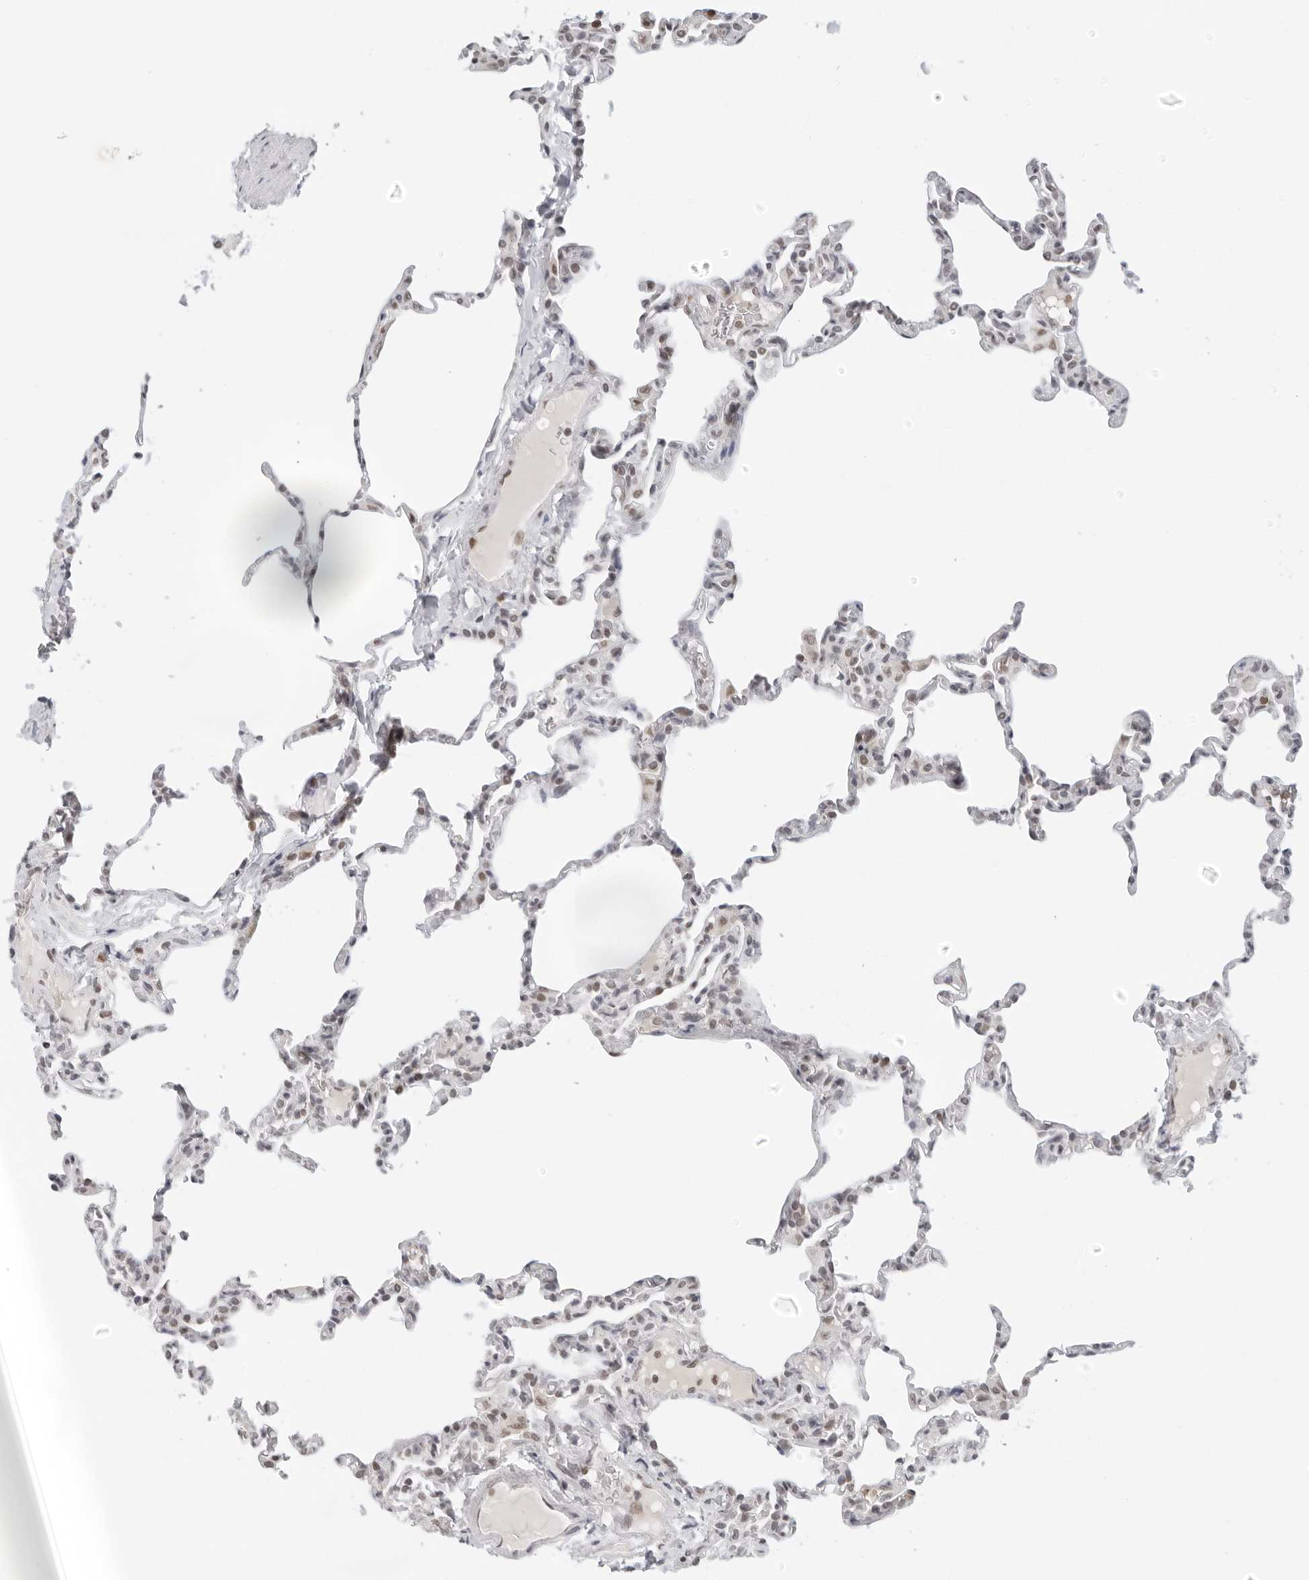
{"staining": {"intensity": "weak", "quantity": "25%-75%", "location": "nuclear"}, "tissue": "lung", "cell_type": "Alveolar cells", "image_type": "normal", "snomed": [{"axis": "morphology", "description": "Normal tissue, NOS"}, {"axis": "topography", "description": "Lung"}], "caption": "Protein staining exhibits weak nuclear staining in about 25%-75% of alveolar cells in benign lung.", "gene": "TOX4", "patient": {"sex": "male", "age": 20}}